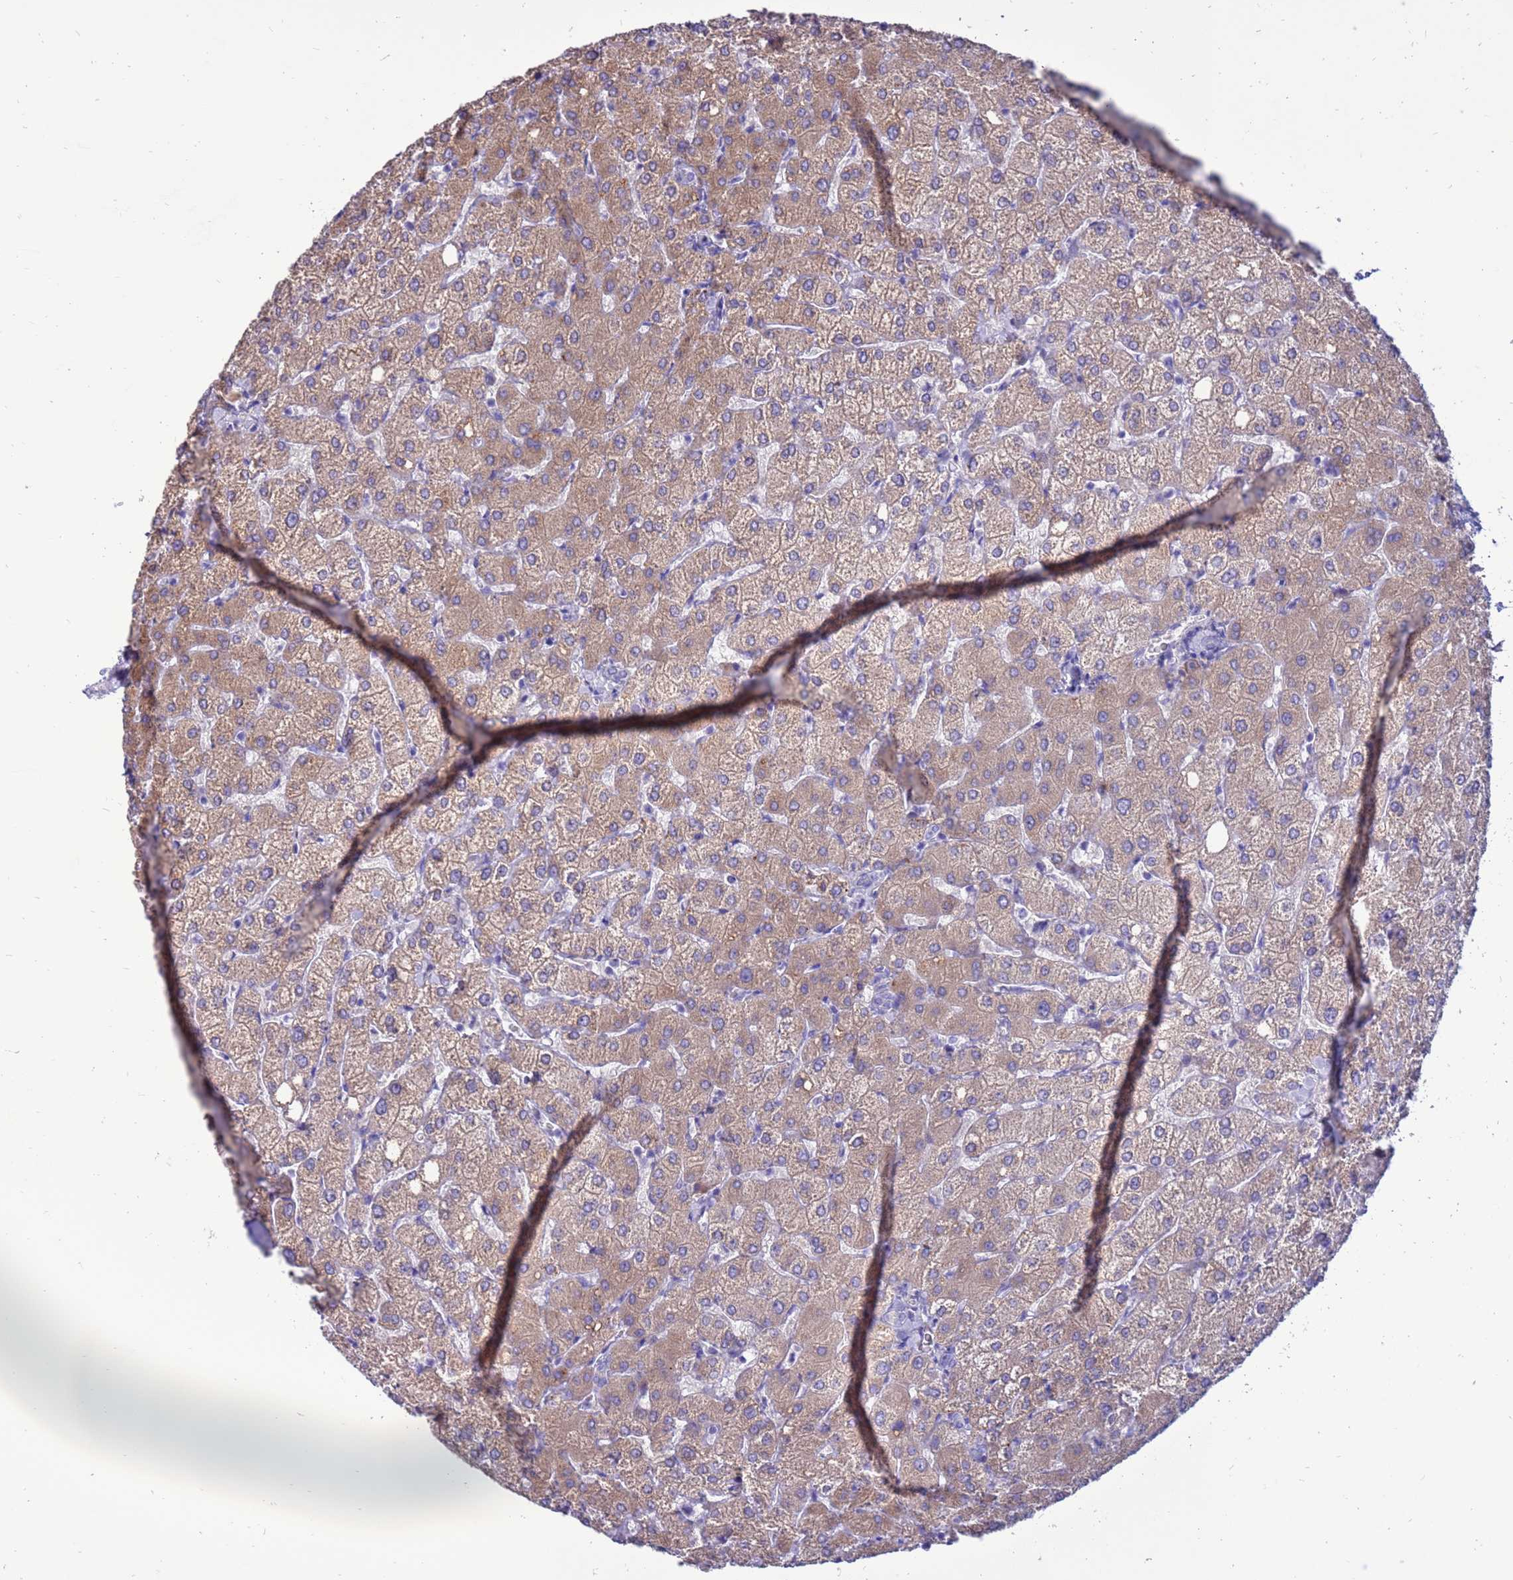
{"staining": {"intensity": "negative", "quantity": "none", "location": "none"}, "tissue": "liver", "cell_type": "Cholangiocytes", "image_type": "normal", "snomed": [{"axis": "morphology", "description": "Normal tissue, NOS"}, {"axis": "topography", "description": "Liver"}], "caption": "High magnification brightfield microscopy of normal liver stained with DAB (brown) and counterstained with hematoxylin (blue): cholangiocytes show no significant staining. (DAB immunohistochemistry (IHC) visualized using brightfield microscopy, high magnification).", "gene": "PDE10A", "patient": {"sex": "female", "age": 54}}